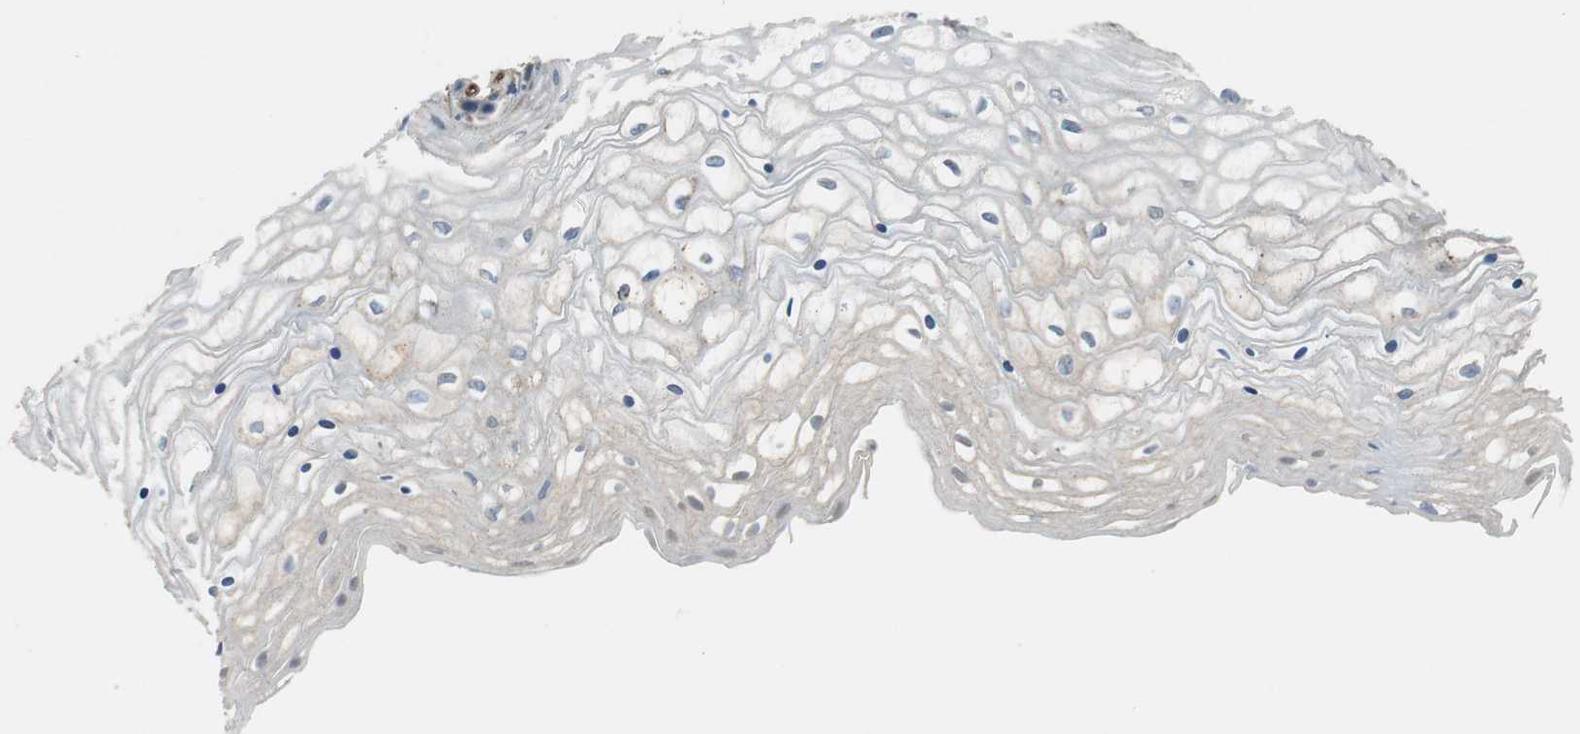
{"staining": {"intensity": "weak", "quantity": "<25%", "location": "cytoplasmic/membranous"}, "tissue": "vagina", "cell_type": "Squamous epithelial cells", "image_type": "normal", "snomed": [{"axis": "morphology", "description": "Normal tissue, NOS"}, {"axis": "topography", "description": "Vagina"}], "caption": "Histopathology image shows no protein expression in squamous epithelial cells of normal vagina.", "gene": "MSTO1", "patient": {"sex": "female", "age": 34}}